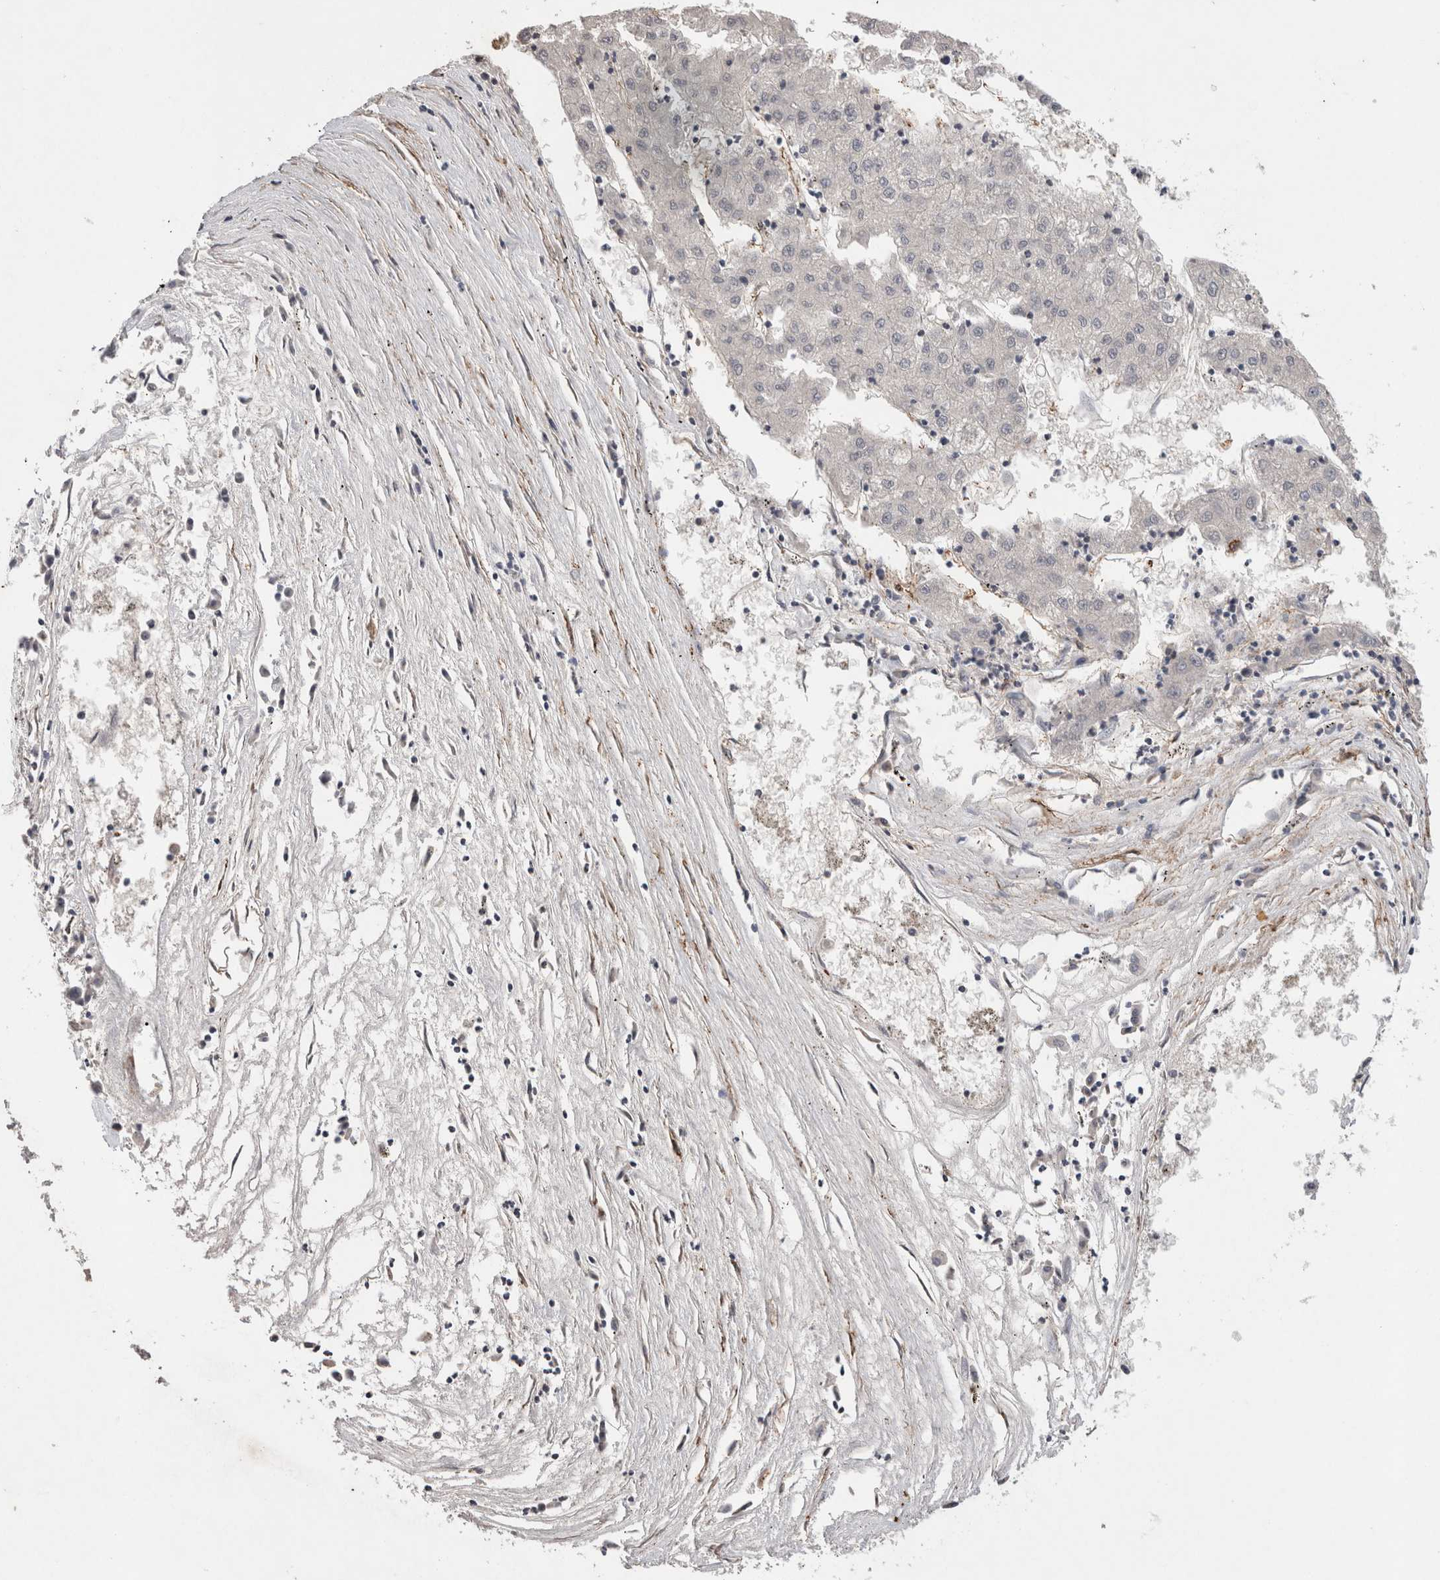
{"staining": {"intensity": "negative", "quantity": "none", "location": "none"}, "tissue": "liver cancer", "cell_type": "Tumor cells", "image_type": "cancer", "snomed": [{"axis": "morphology", "description": "Carcinoma, Hepatocellular, NOS"}, {"axis": "topography", "description": "Liver"}], "caption": "Tumor cells show no significant staining in liver cancer (hepatocellular carcinoma).", "gene": "CDH13", "patient": {"sex": "male", "age": 72}}